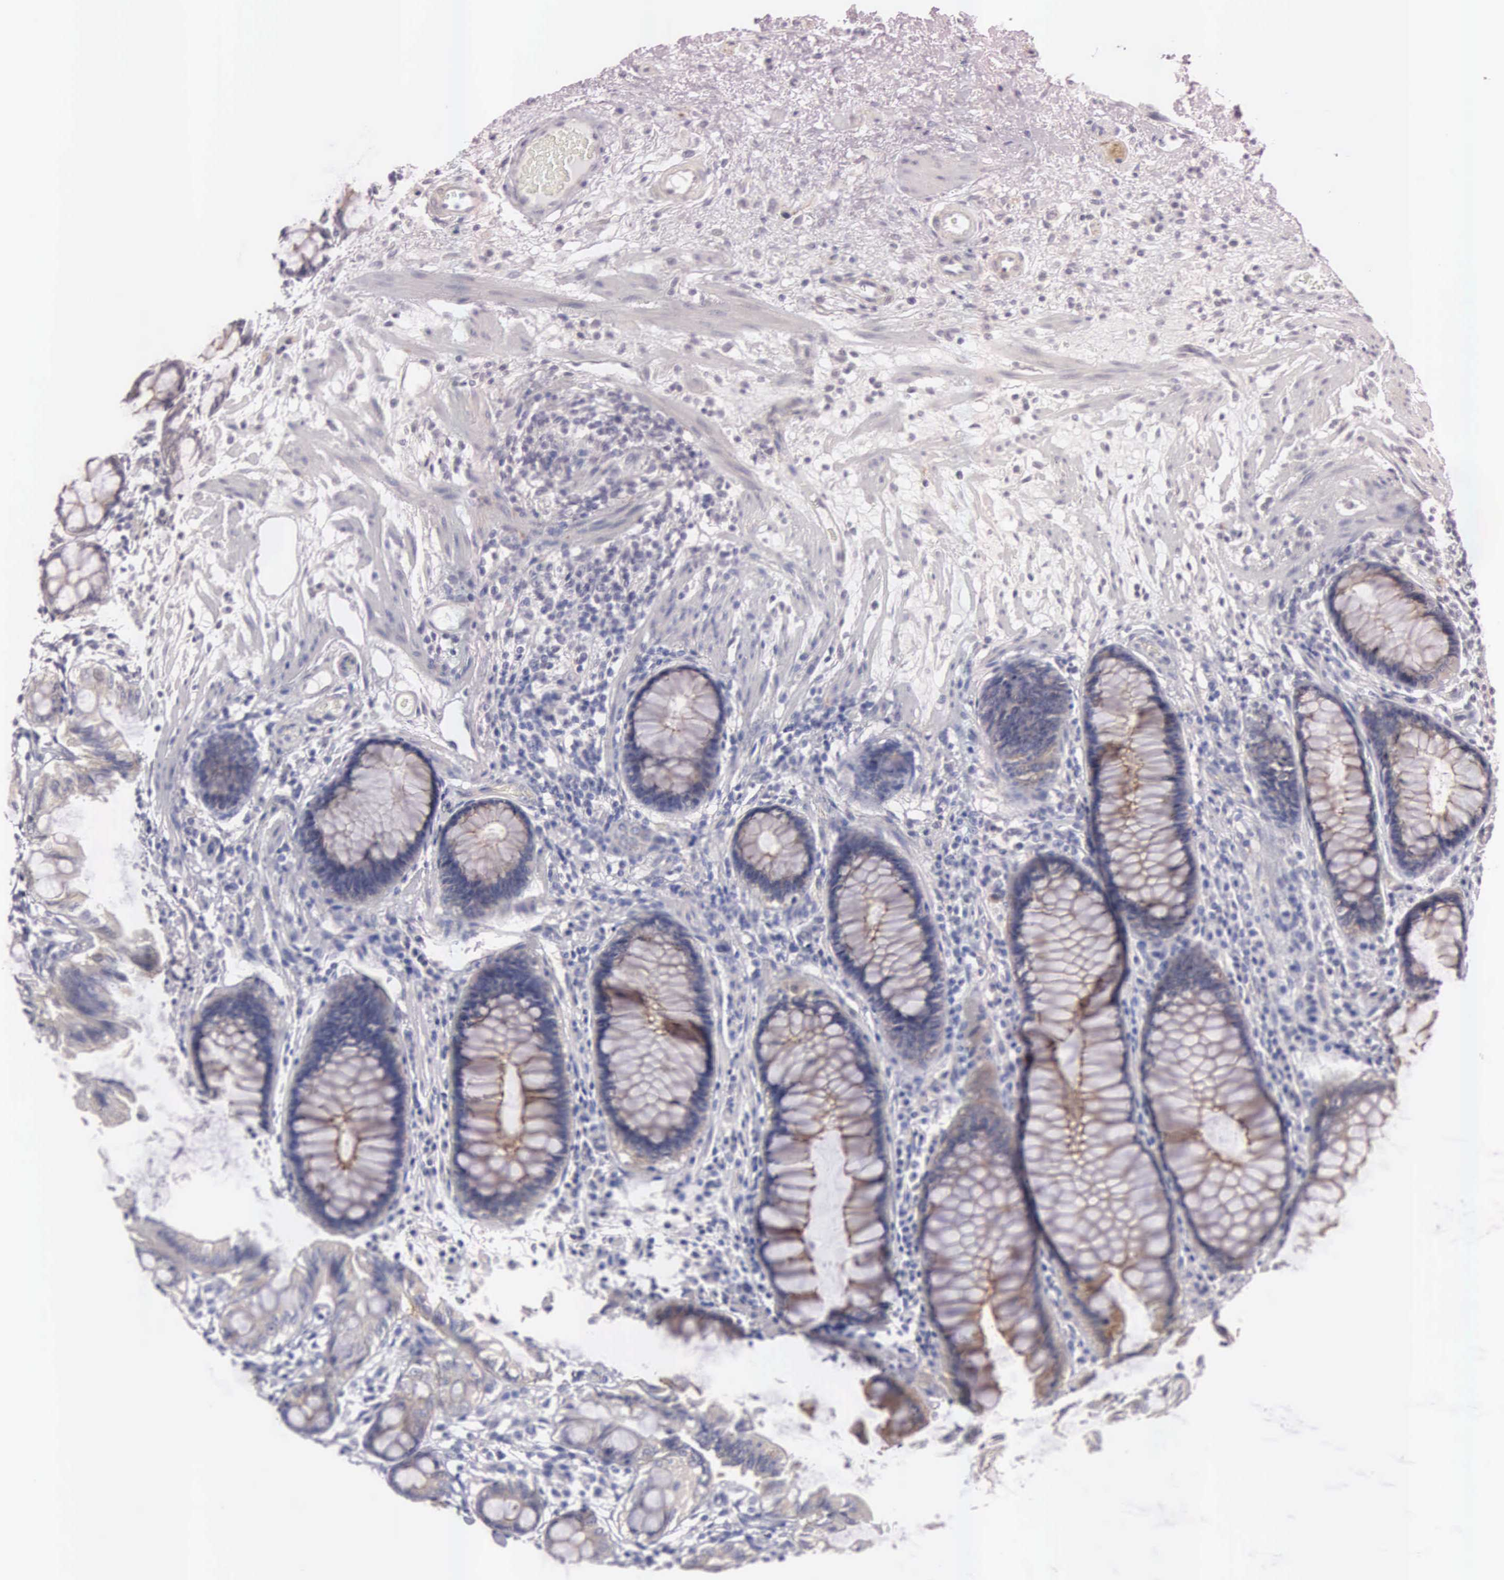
{"staining": {"intensity": "moderate", "quantity": ">75%", "location": "cytoplasmic/membranous"}, "tissue": "rectum", "cell_type": "Glandular cells", "image_type": "normal", "snomed": [{"axis": "morphology", "description": "Normal tissue, NOS"}, {"axis": "topography", "description": "Rectum"}], "caption": "Protein analysis of benign rectum demonstrates moderate cytoplasmic/membranous expression in approximately >75% of glandular cells.", "gene": "CEP170B", "patient": {"sex": "male", "age": 77}}